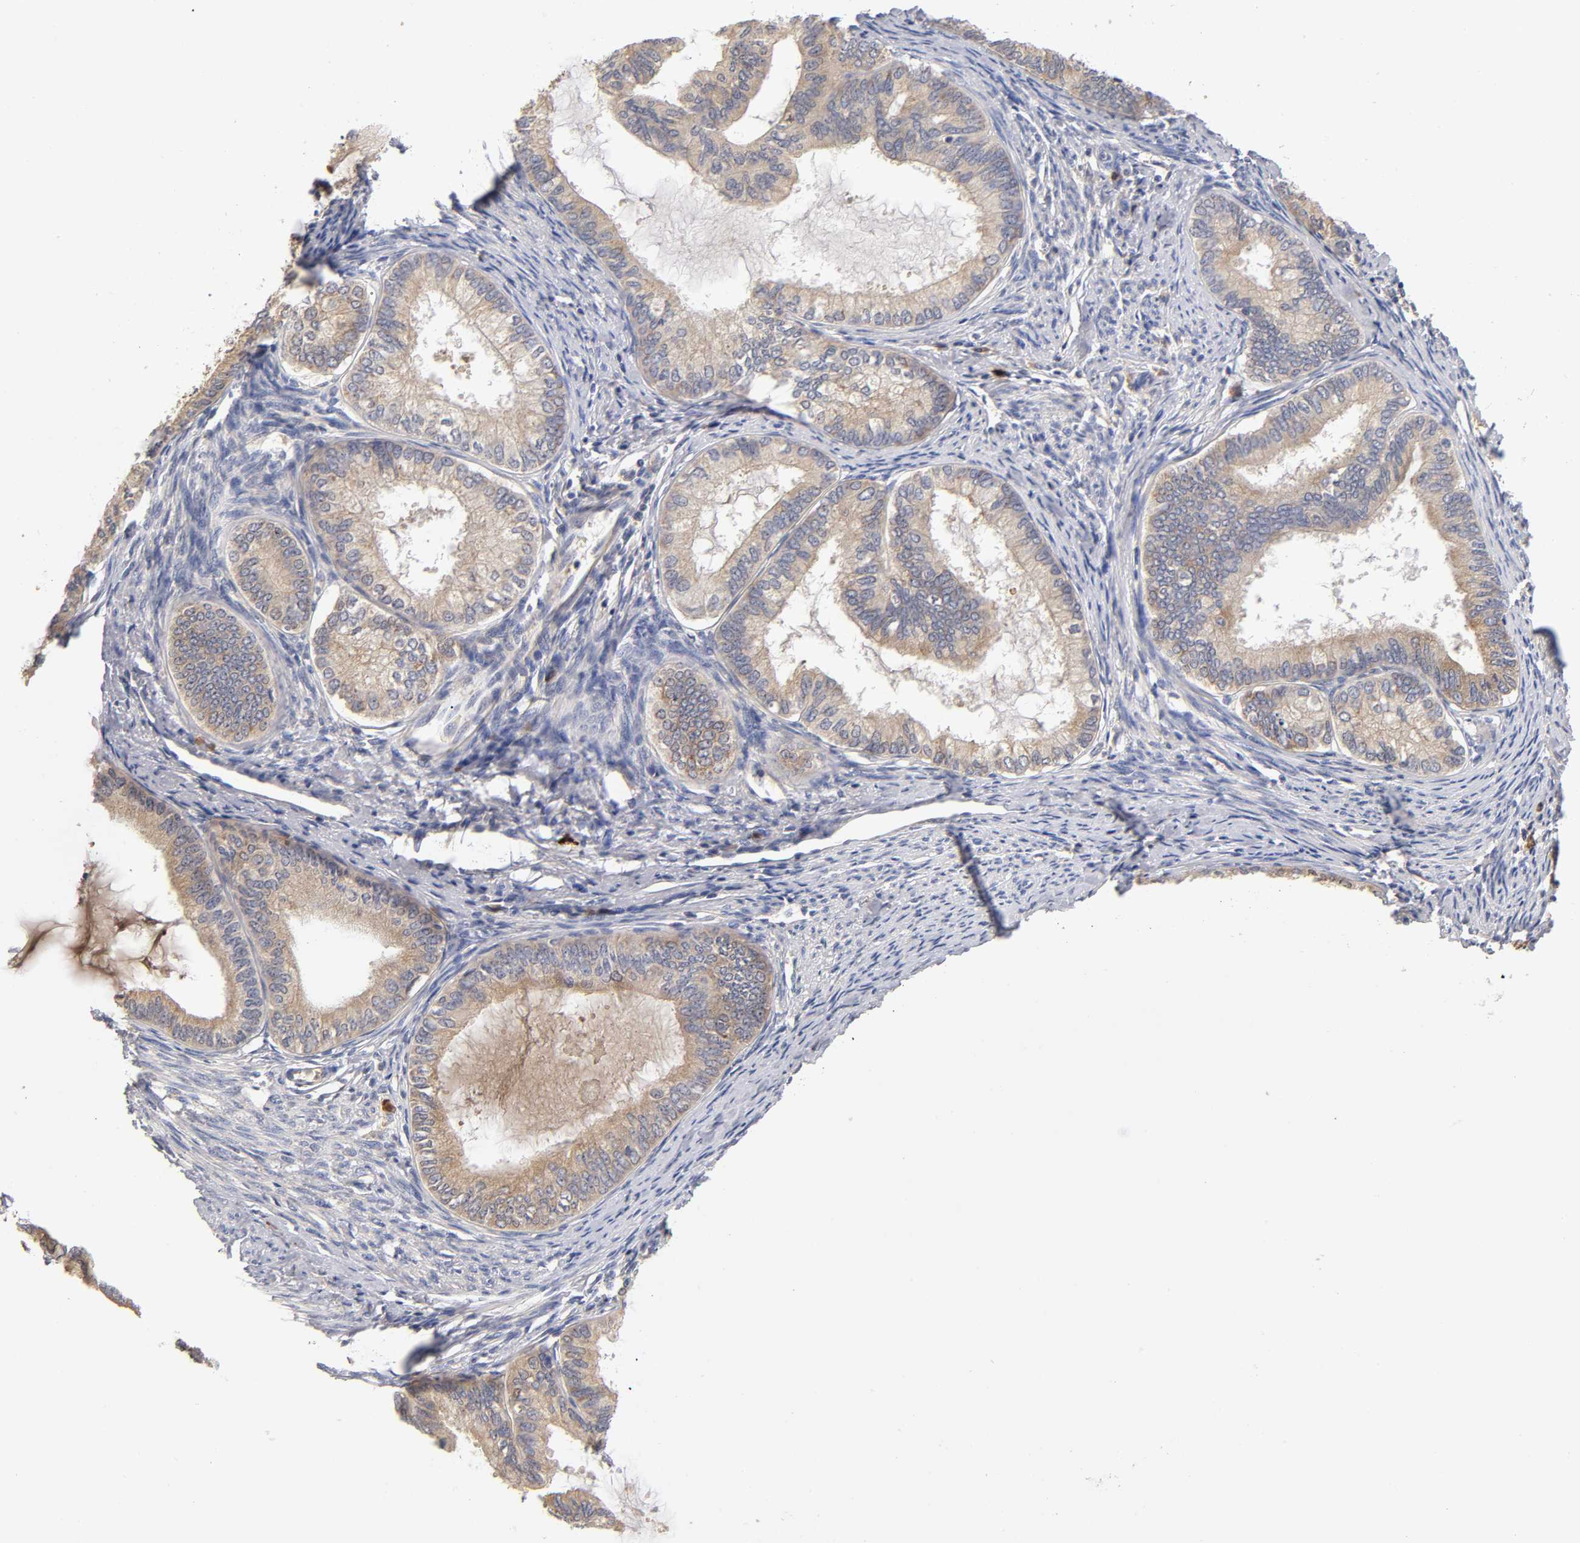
{"staining": {"intensity": "moderate", "quantity": ">75%", "location": "cytoplasmic/membranous"}, "tissue": "endometrial cancer", "cell_type": "Tumor cells", "image_type": "cancer", "snomed": [{"axis": "morphology", "description": "Adenocarcinoma, NOS"}, {"axis": "topography", "description": "Endometrium"}], "caption": "Immunohistochemical staining of endometrial cancer (adenocarcinoma) shows medium levels of moderate cytoplasmic/membranous staining in about >75% of tumor cells. (Stains: DAB in brown, nuclei in blue, Microscopy: brightfield microscopy at high magnification).", "gene": "RPS29", "patient": {"sex": "female", "age": 86}}